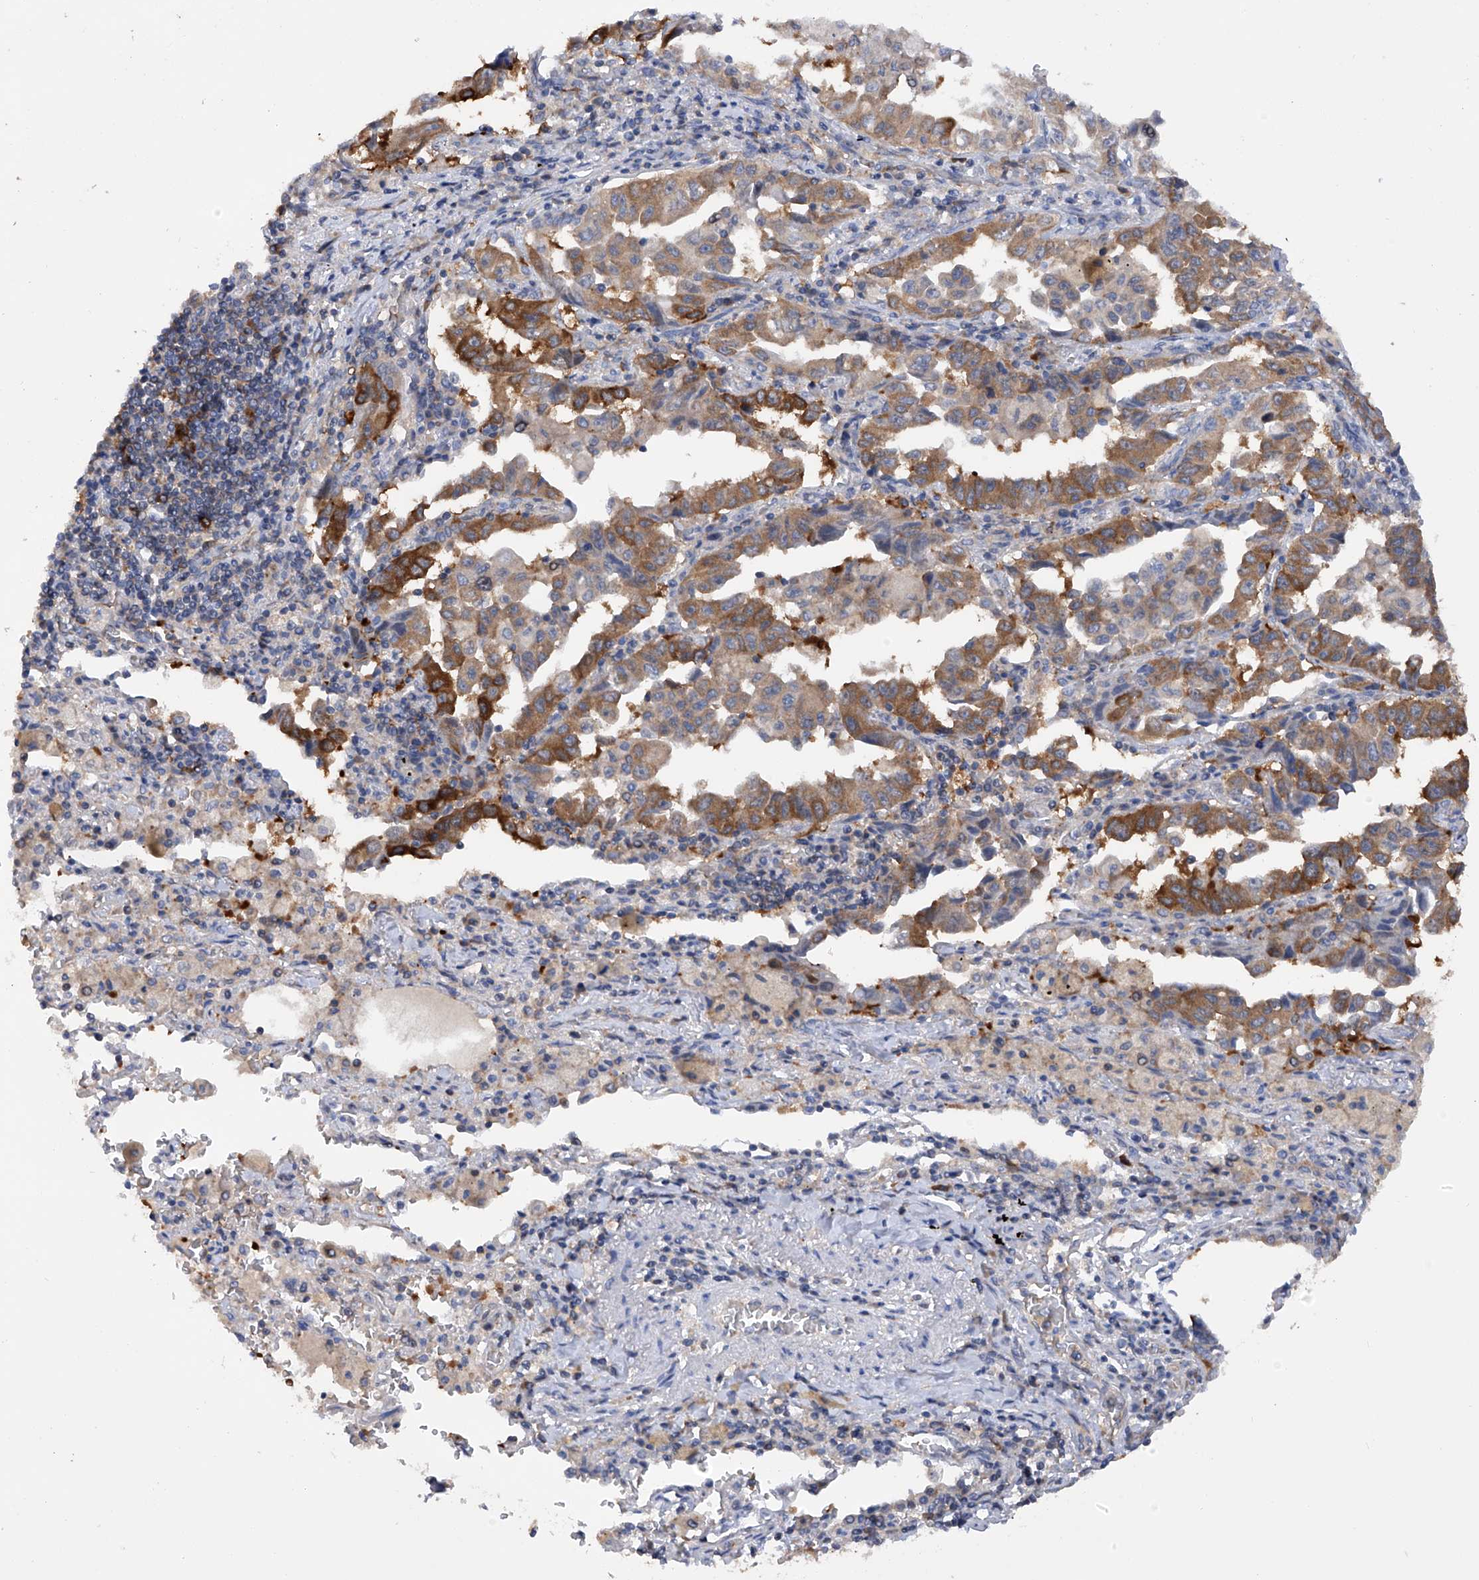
{"staining": {"intensity": "moderate", "quantity": ">75%", "location": "cytoplasmic/membranous"}, "tissue": "lung cancer", "cell_type": "Tumor cells", "image_type": "cancer", "snomed": [{"axis": "morphology", "description": "Adenocarcinoma, NOS"}, {"axis": "topography", "description": "Lung"}], "caption": "DAB (3,3'-diaminobenzidine) immunohistochemical staining of lung adenocarcinoma demonstrates moderate cytoplasmic/membranous protein staining in about >75% of tumor cells.", "gene": "NUDT17", "patient": {"sex": "female", "age": 51}}